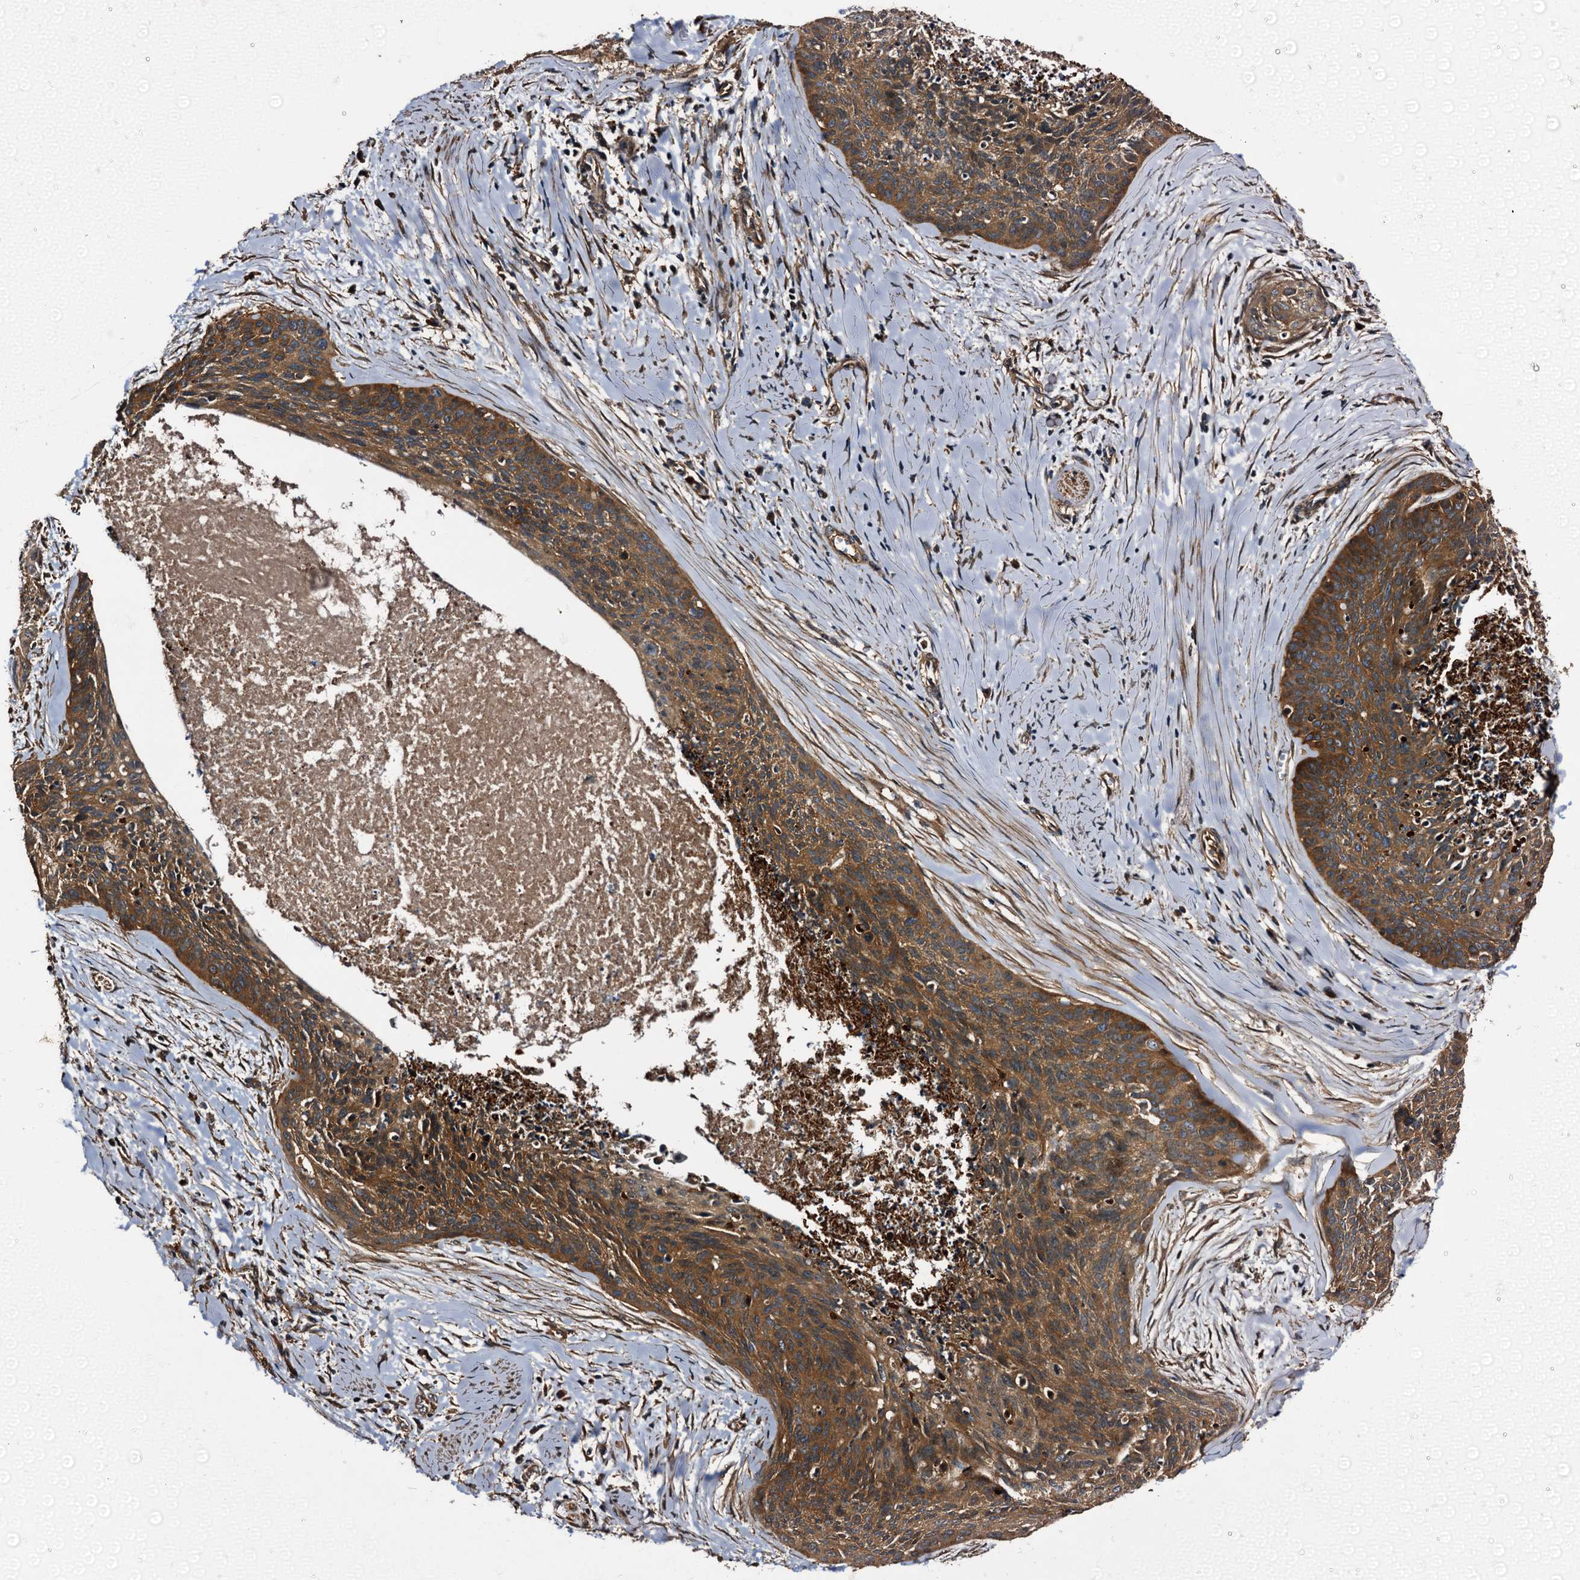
{"staining": {"intensity": "strong", "quantity": ">75%", "location": "cytoplasmic/membranous"}, "tissue": "cervical cancer", "cell_type": "Tumor cells", "image_type": "cancer", "snomed": [{"axis": "morphology", "description": "Squamous cell carcinoma, NOS"}, {"axis": "topography", "description": "Cervix"}], "caption": "Cervical cancer stained with IHC shows strong cytoplasmic/membranous positivity in approximately >75% of tumor cells.", "gene": "PEX5", "patient": {"sex": "female", "age": 55}}